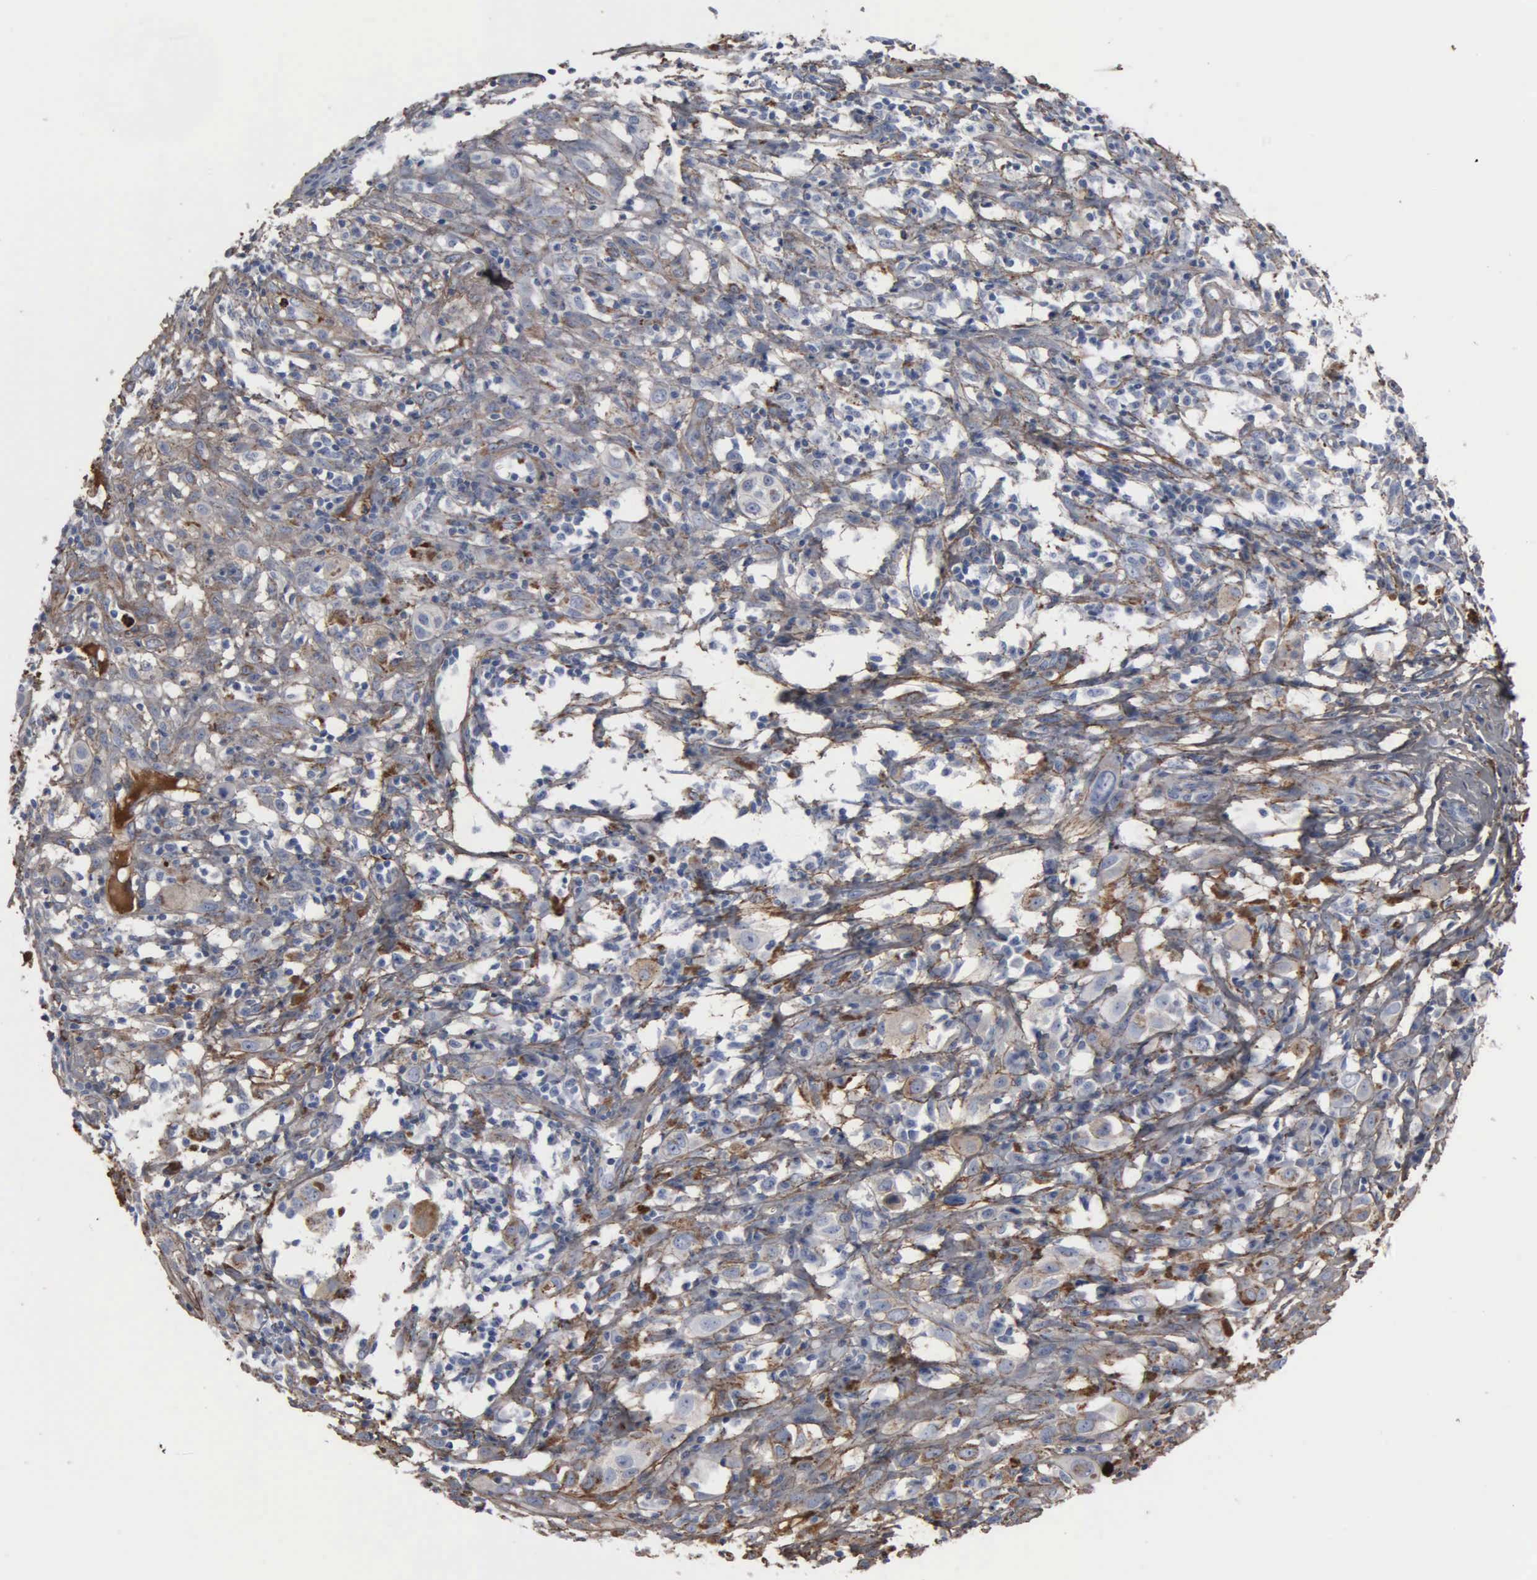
{"staining": {"intensity": "weak", "quantity": "25%-75%", "location": "cytoplasmic/membranous"}, "tissue": "melanoma", "cell_type": "Tumor cells", "image_type": "cancer", "snomed": [{"axis": "morphology", "description": "Malignant melanoma, NOS"}, {"axis": "topography", "description": "Skin"}], "caption": "Brown immunohistochemical staining in human malignant melanoma exhibits weak cytoplasmic/membranous positivity in approximately 25%-75% of tumor cells. (DAB IHC, brown staining for protein, blue staining for nuclei).", "gene": "FN1", "patient": {"sex": "female", "age": 52}}